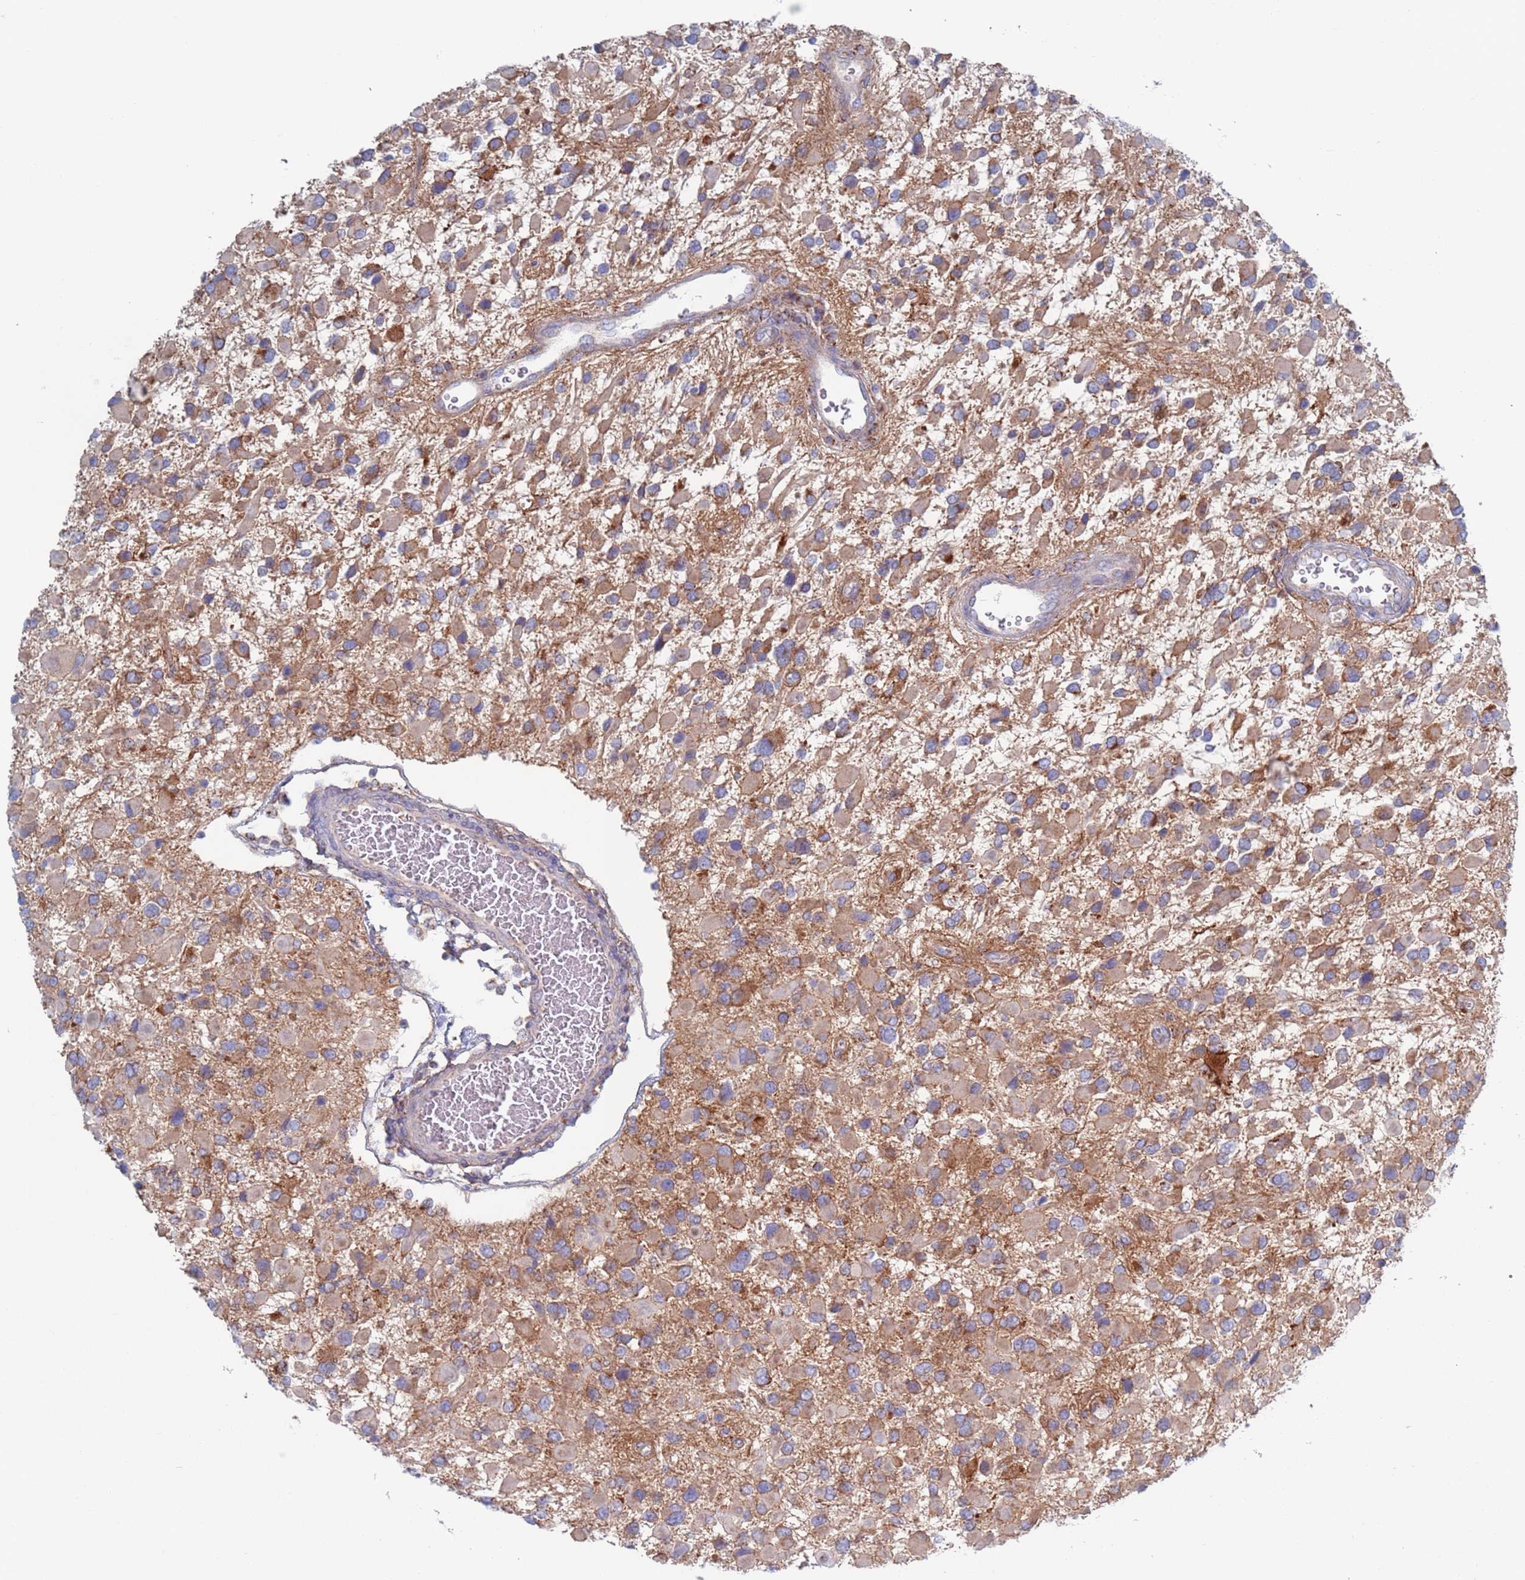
{"staining": {"intensity": "weak", "quantity": "25%-75%", "location": "cytoplasmic/membranous"}, "tissue": "glioma", "cell_type": "Tumor cells", "image_type": "cancer", "snomed": [{"axis": "morphology", "description": "Glioma, malignant, High grade"}, {"axis": "topography", "description": "Brain"}], "caption": "Glioma stained with immunohistochemistry (IHC) reveals weak cytoplasmic/membranous positivity in about 25%-75% of tumor cells. (Brightfield microscopy of DAB IHC at high magnification).", "gene": "CHCHD6", "patient": {"sex": "male", "age": 53}}